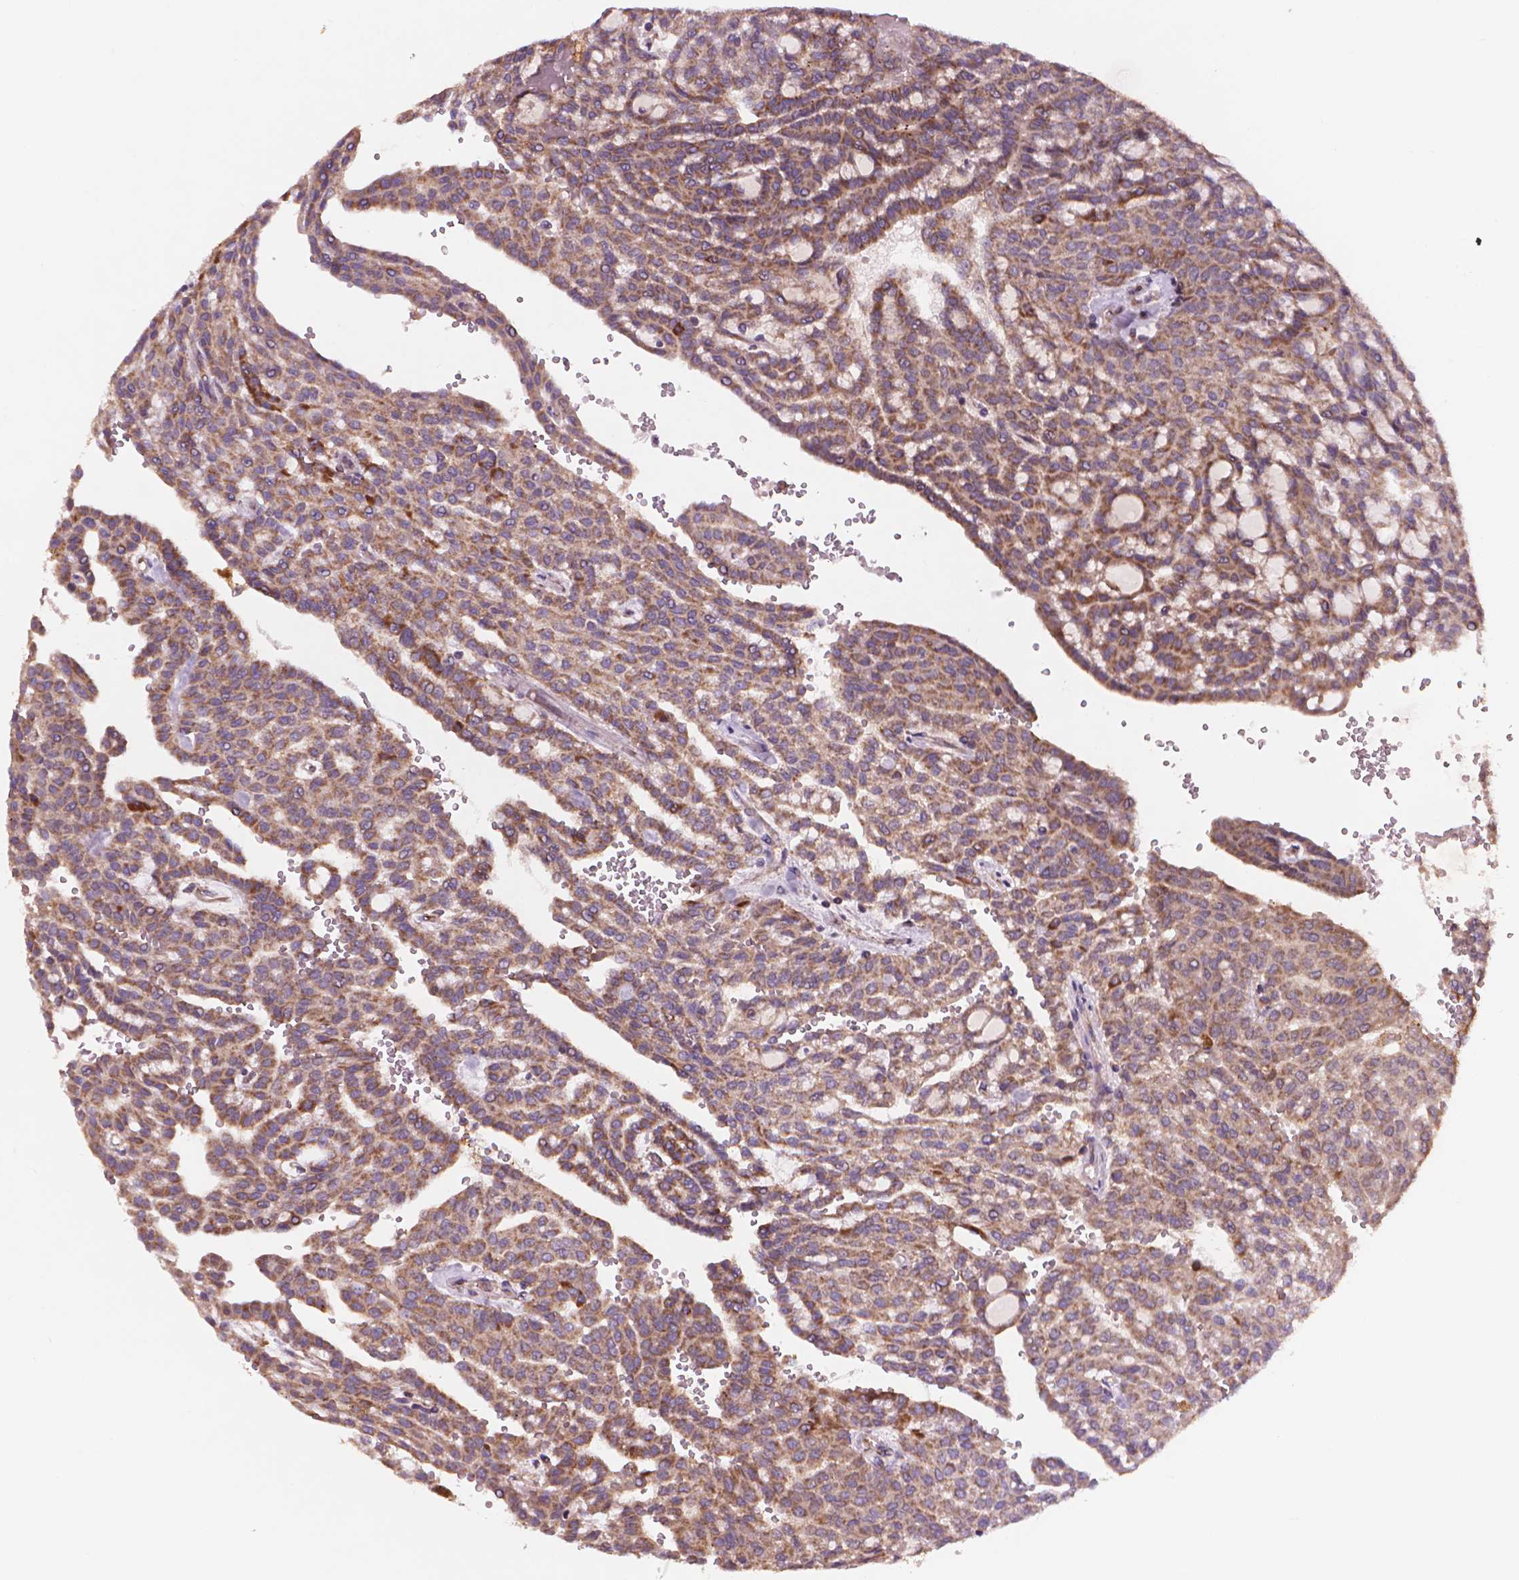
{"staining": {"intensity": "moderate", "quantity": ">75%", "location": "cytoplasmic/membranous"}, "tissue": "renal cancer", "cell_type": "Tumor cells", "image_type": "cancer", "snomed": [{"axis": "morphology", "description": "Adenocarcinoma, NOS"}, {"axis": "topography", "description": "Kidney"}], "caption": "There is medium levels of moderate cytoplasmic/membranous staining in tumor cells of renal cancer, as demonstrated by immunohistochemical staining (brown color).", "gene": "NLRX1", "patient": {"sex": "male", "age": 63}}